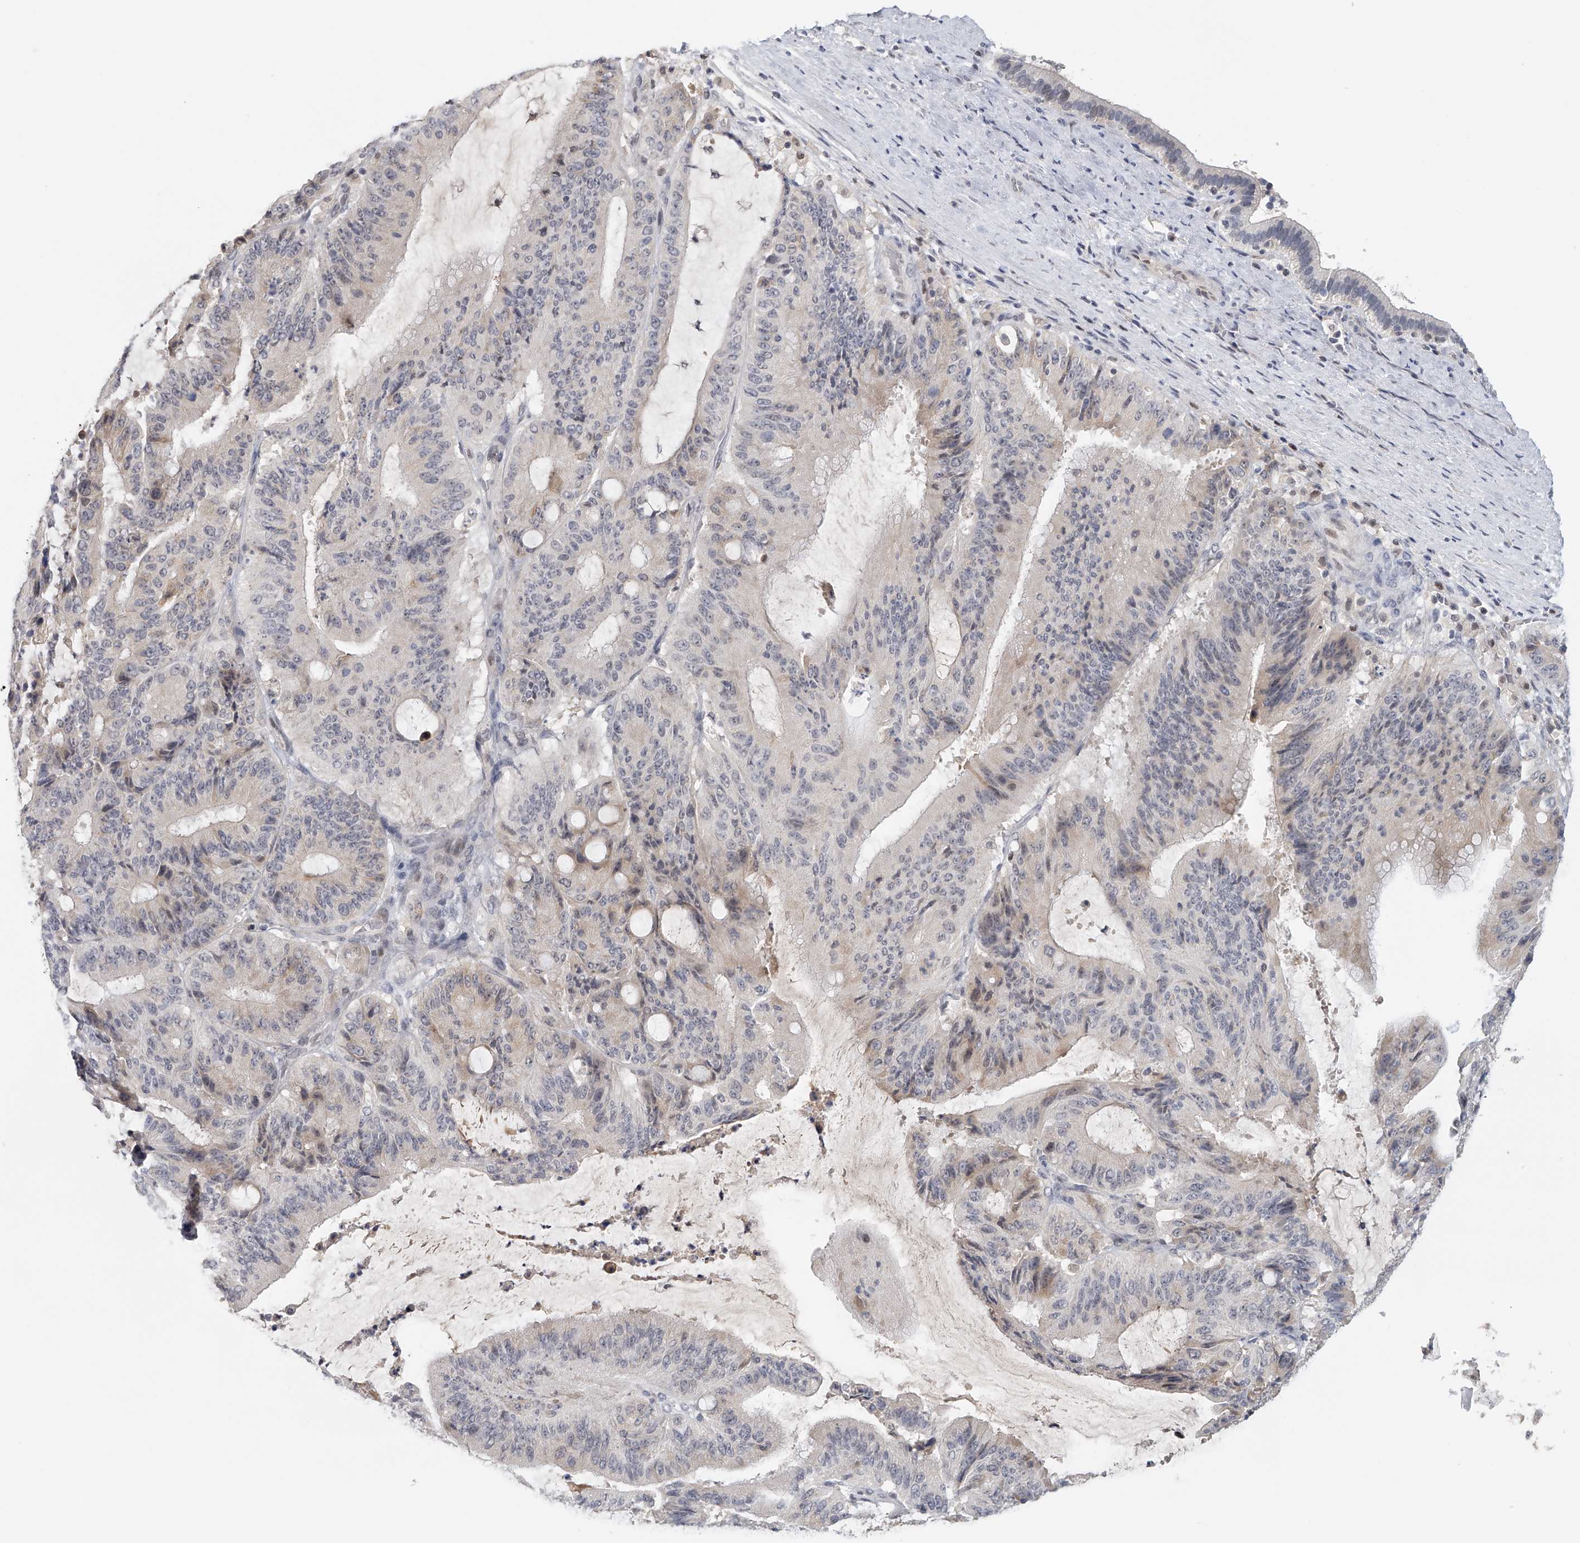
{"staining": {"intensity": "weak", "quantity": "<25%", "location": "cytoplasmic/membranous,nuclear"}, "tissue": "liver cancer", "cell_type": "Tumor cells", "image_type": "cancer", "snomed": [{"axis": "morphology", "description": "Normal tissue, NOS"}, {"axis": "morphology", "description": "Cholangiocarcinoma"}, {"axis": "topography", "description": "Liver"}, {"axis": "topography", "description": "Peripheral nerve tissue"}], "caption": "Image shows no protein positivity in tumor cells of cholangiocarcinoma (liver) tissue.", "gene": "DDX43", "patient": {"sex": "female", "age": 73}}